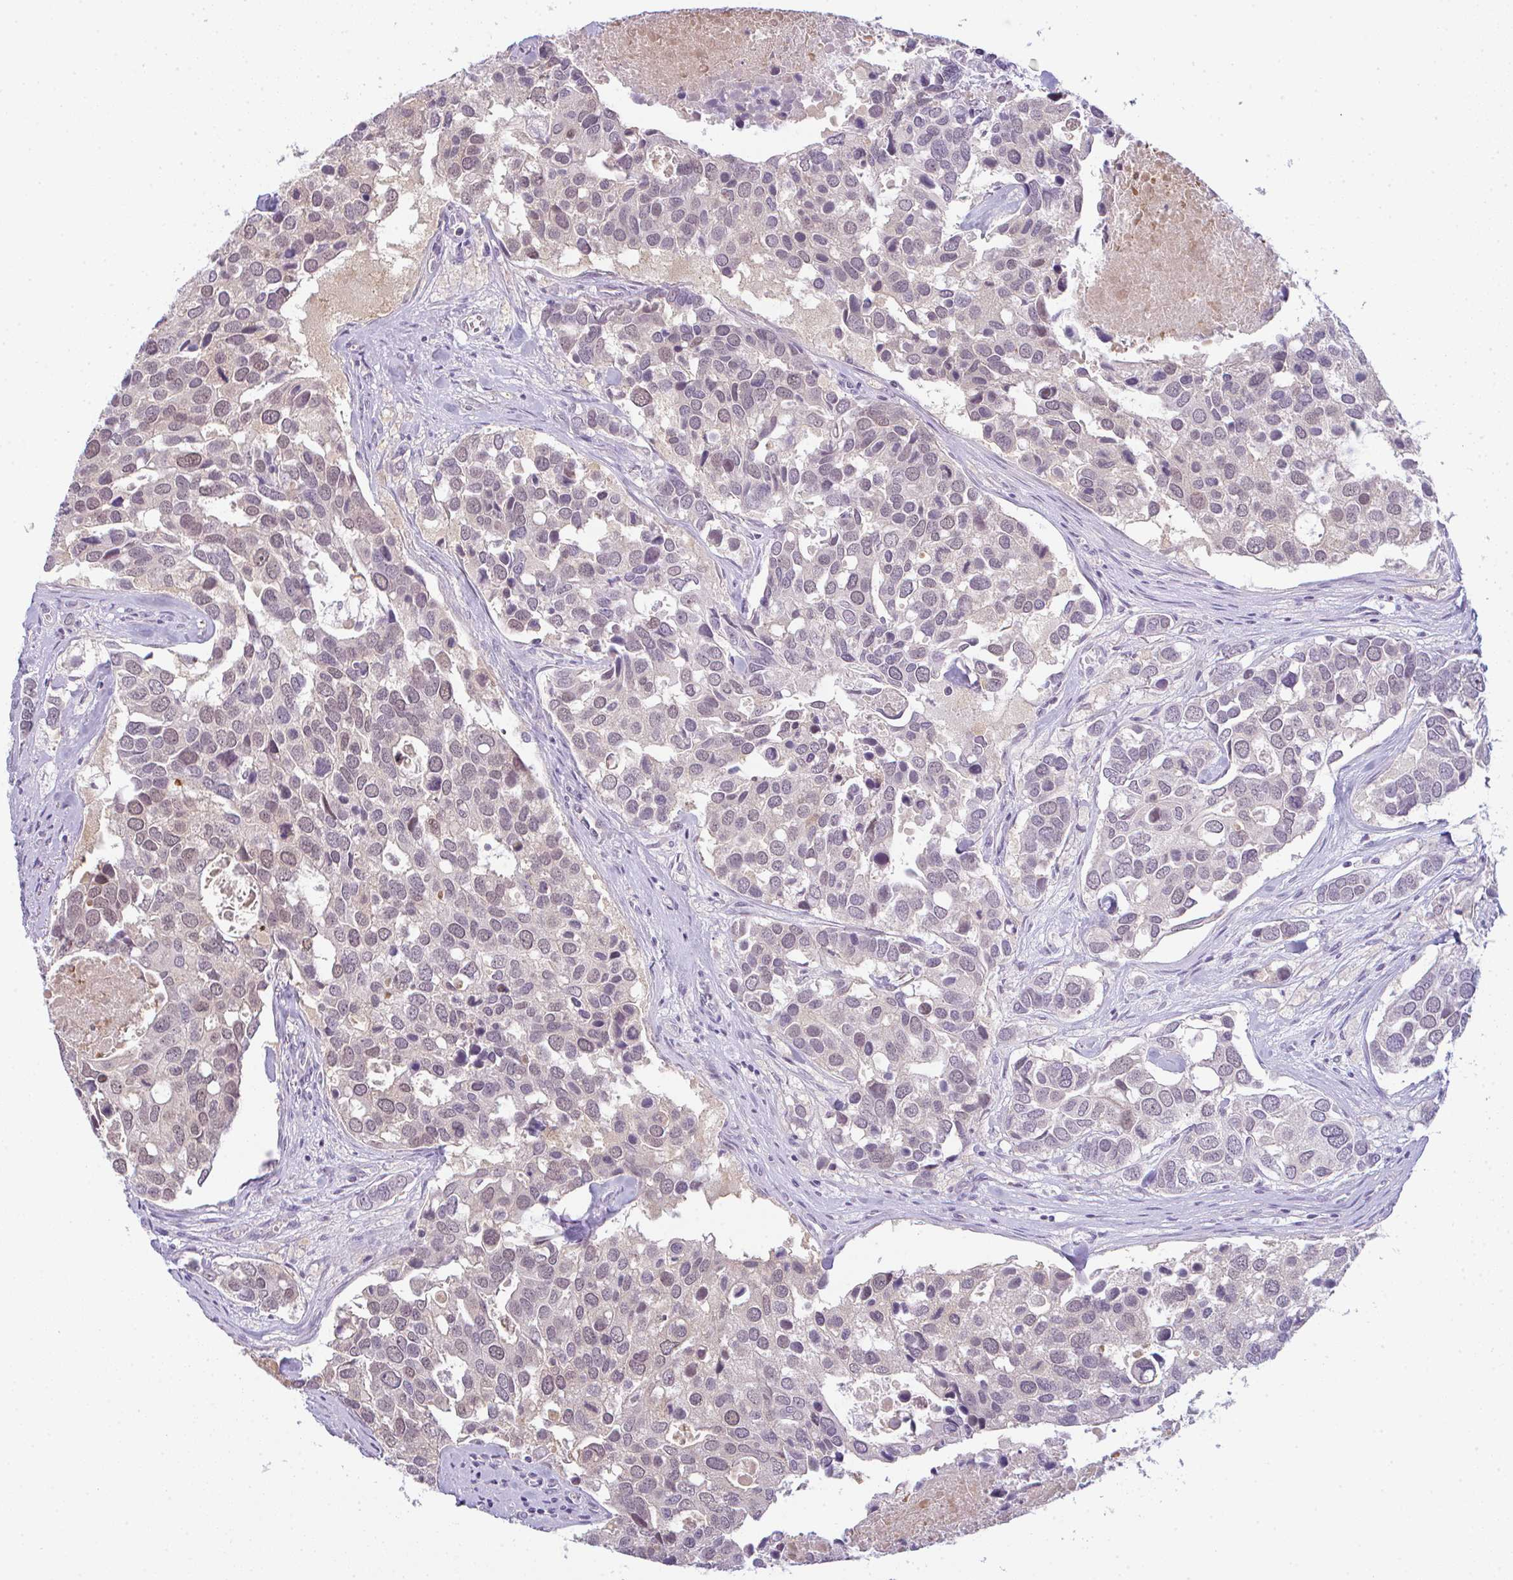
{"staining": {"intensity": "negative", "quantity": "none", "location": "none"}, "tissue": "breast cancer", "cell_type": "Tumor cells", "image_type": "cancer", "snomed": [{"axis": "morphology", "description": "Duct carcinoma"}, {"axis": "topography", "description": "Breast"}], "caption": "This is an immunohistochemistry (IHC) micrograph of human invasive ductal carcinoma (breast). There is no expression in tumor cells.", "gene": "CSE1L", "patient": {"sex": "female", "age": 83}}